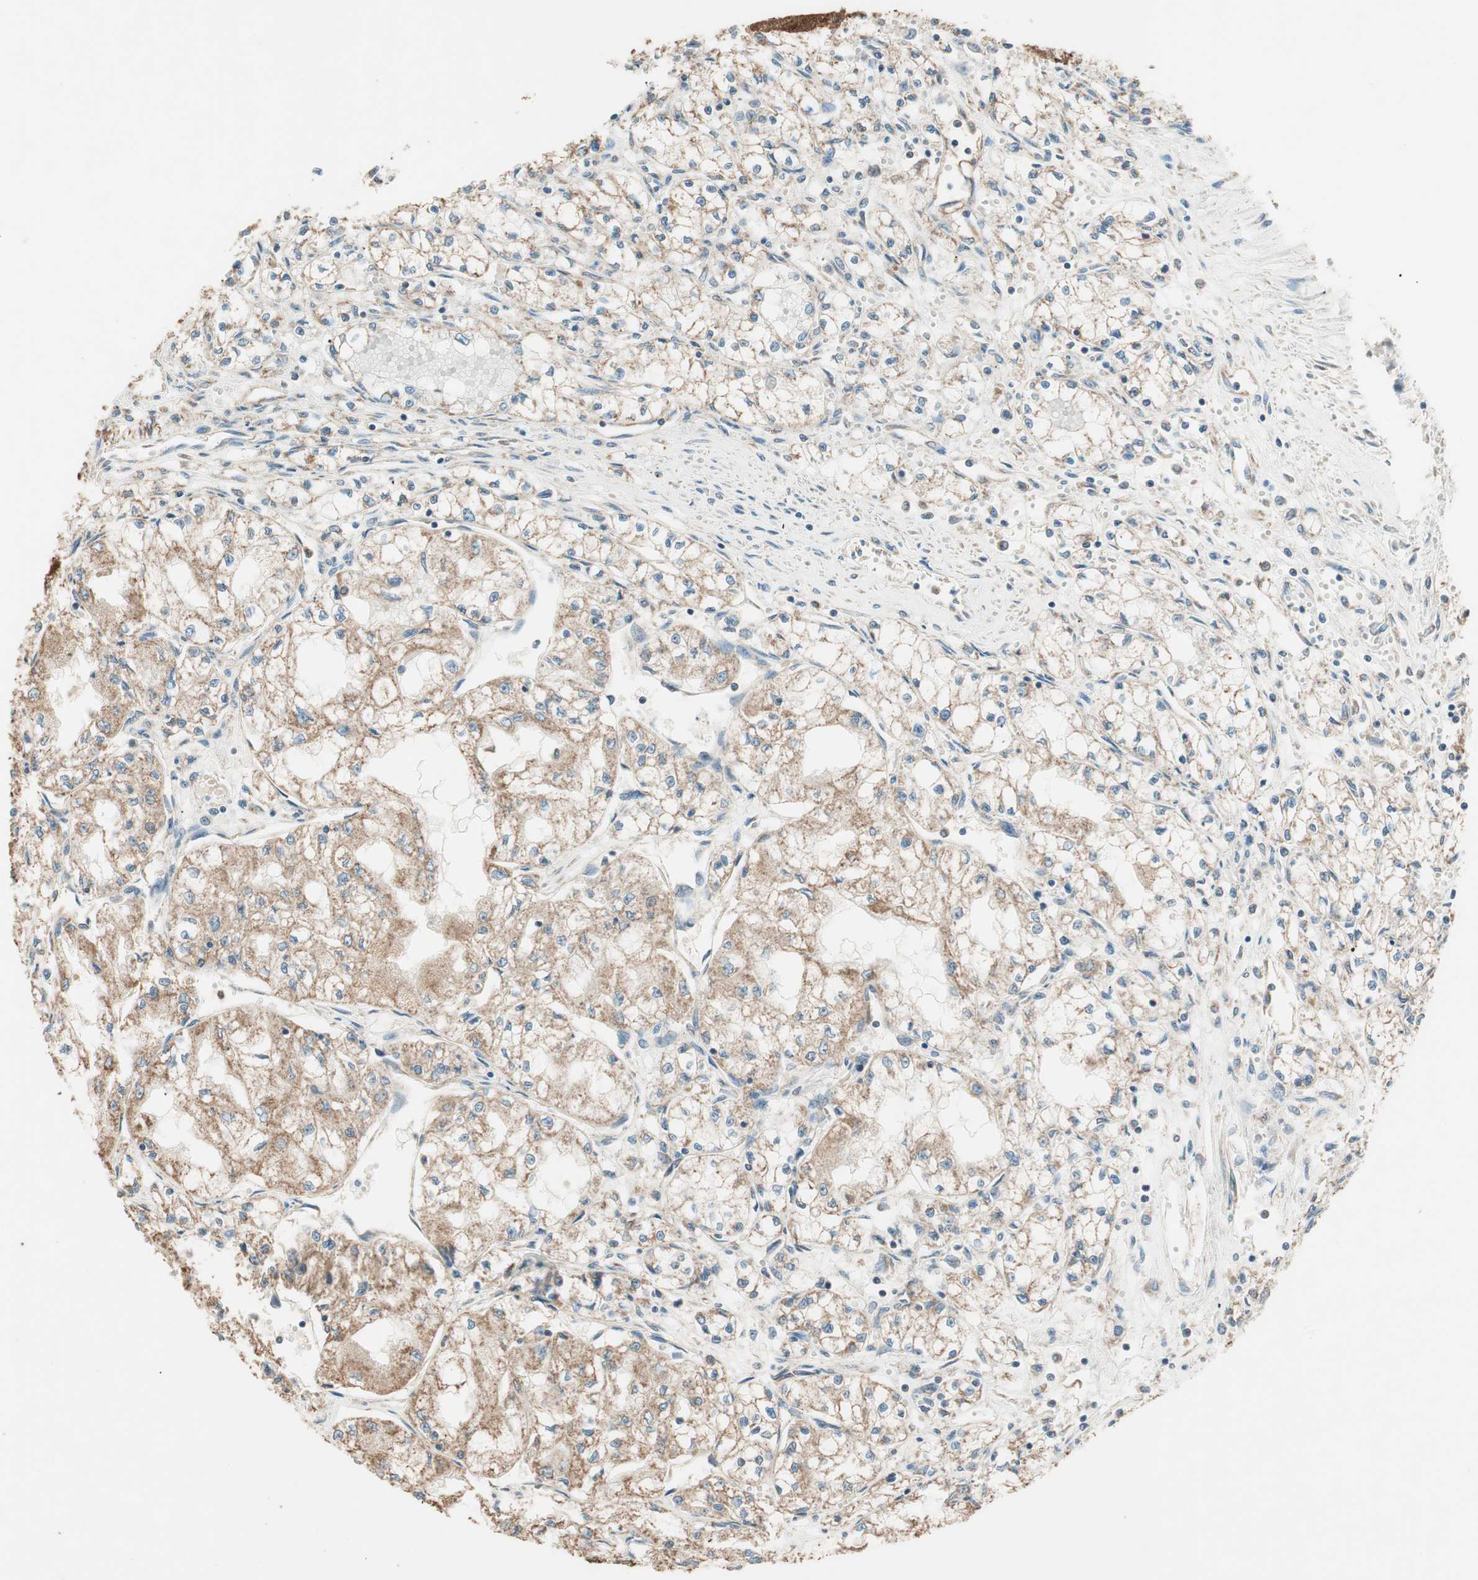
{"staining": {"intensity": "moderate", "quantity": ">75%", "location": "cytoplasmic/membranous"}, "tissue": "renal cancer", "cell_type": "Tumor cells", "image_type": "cancer", "snomed": [{"axis": "morphology", "description": "Normal tissue, NOS"}, {"axis": "morphology", "description": "Adenocarcinoma, NOS"}, {"axis": "topography", "description": "Kidney"}], "caption": "Human adenocarcinoma (renal) stained with a brown dye displays moderate cytoplasmic/membranous positive positivity in about >75% of tumor cells.", "gene": "TRIM21", "patient": {"sex": "male", "age": 59}}